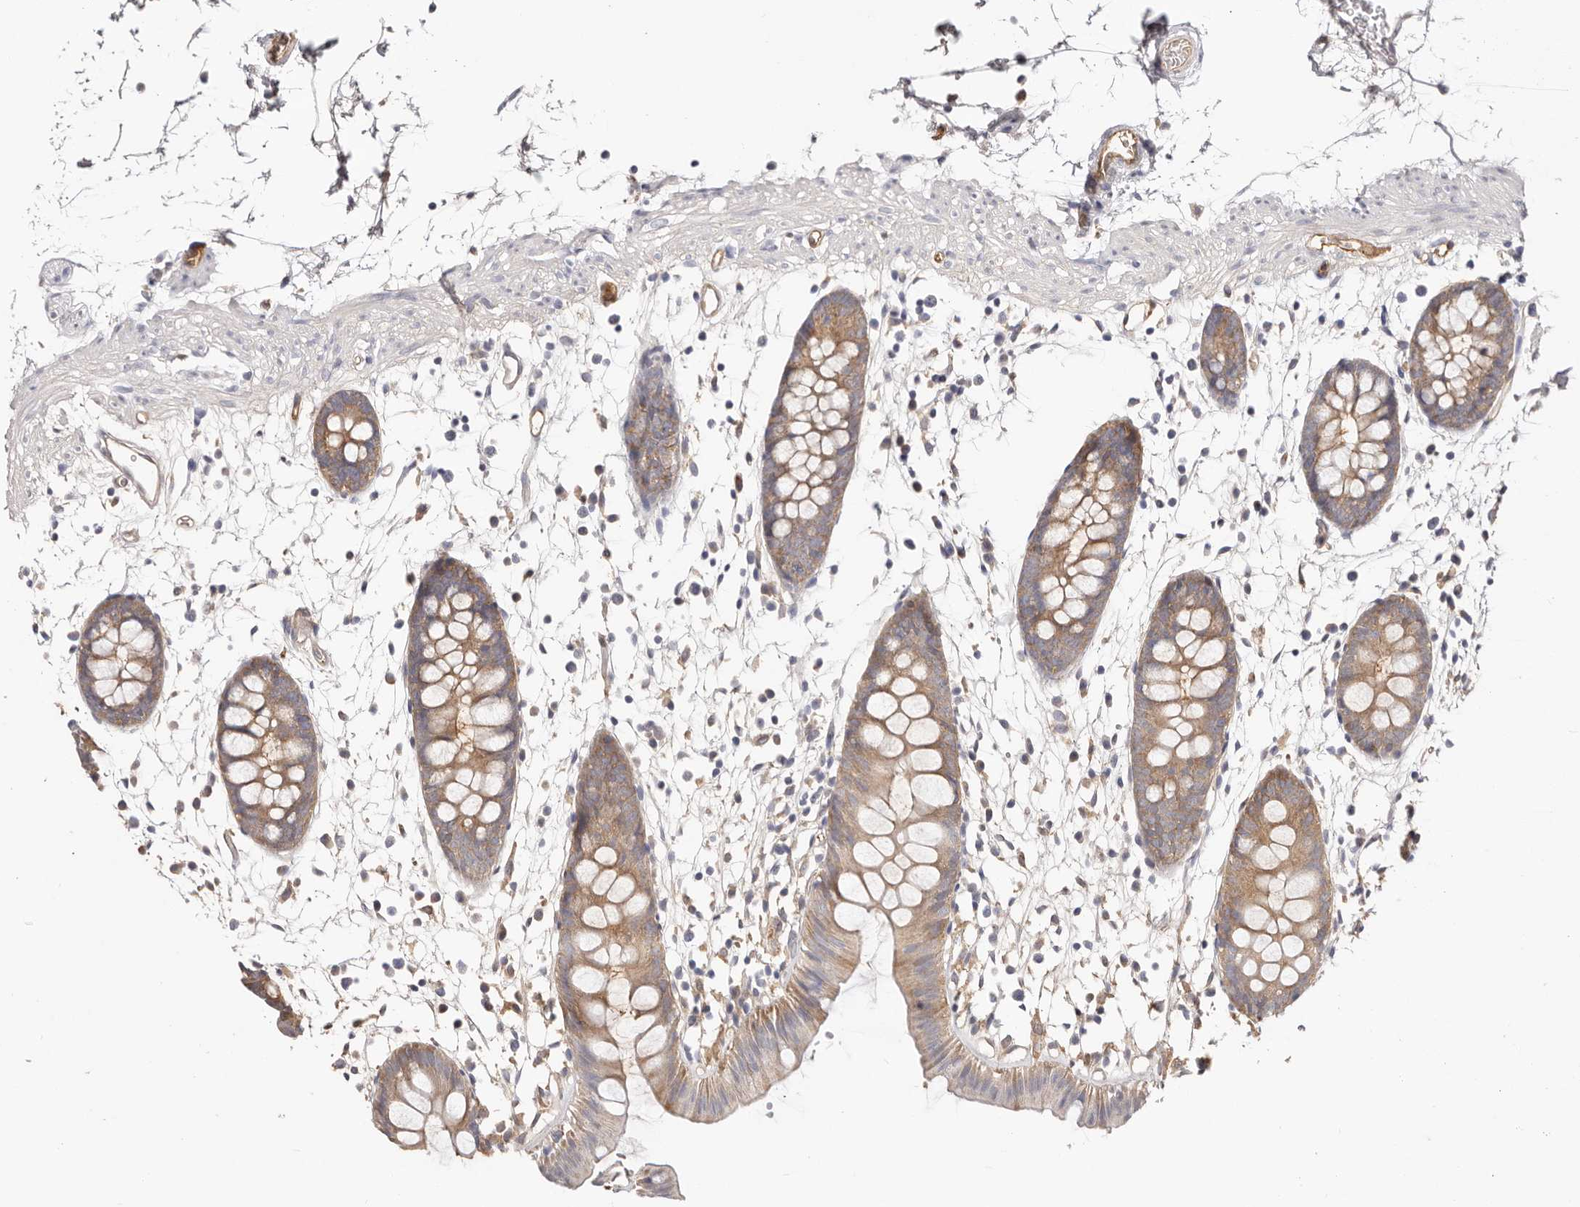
{"staining": {"intensity": "moderate", "quantity": ">75%", "location": "cytoplasmic/membranous"}, "tissue": "colon", "cell_type": "Endothelial cells", "image_type": "normal", "snomed": [{"axis": "morphology", "description": "Normal tissue, NOS"}, {"axis": "topography", "description": "Colon"}], "caption": "Immunohistochemical staining of unremarkable human colon shows medium levels of moderate cytoplasmic/membranous staining in about >75% of endothelial cells.", "gene": "LAP3", "patient": {"sex": "male", "age": 56}}